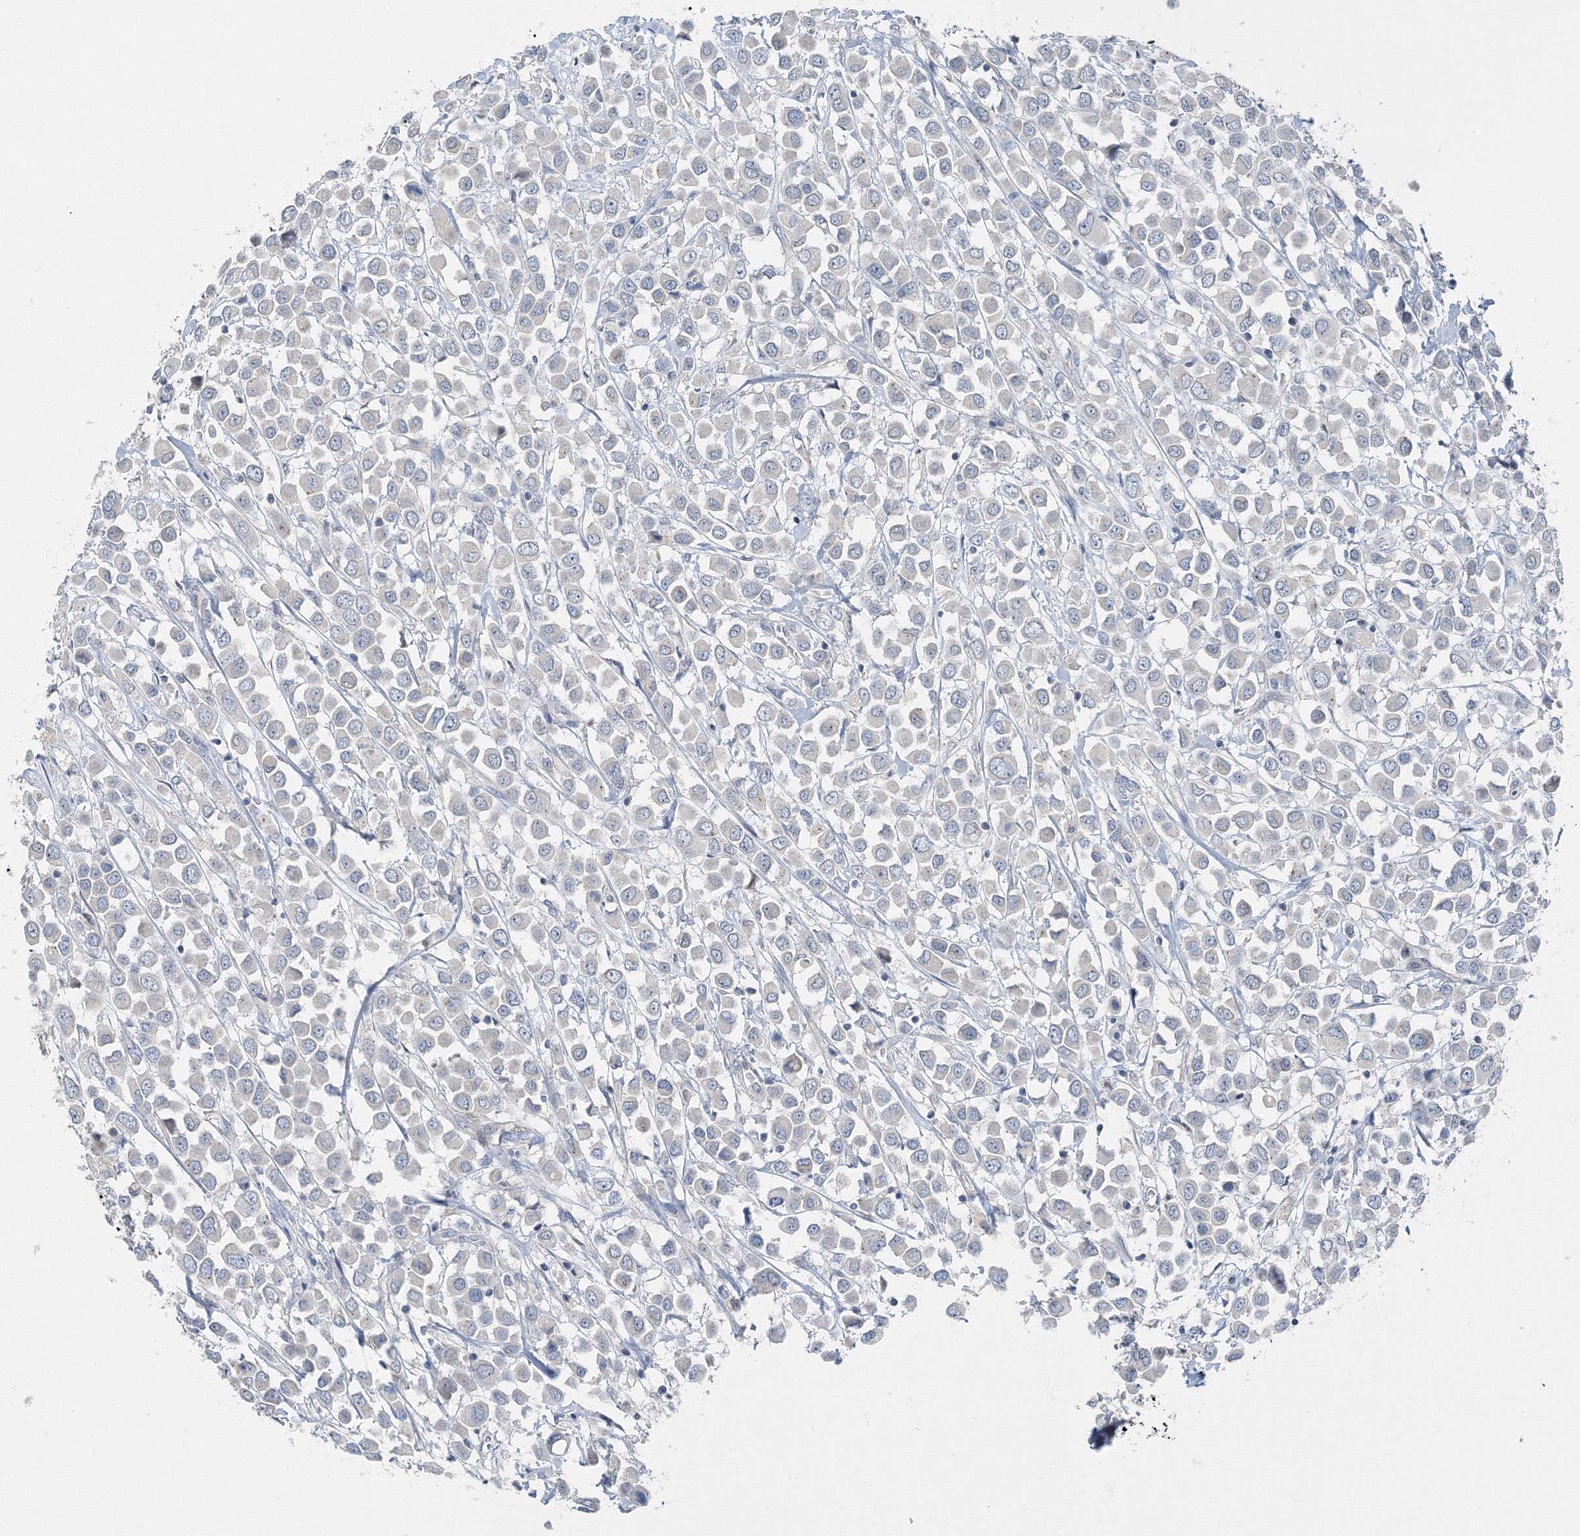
{"staining": {"intensity": "negative", "quantity": "none", "location": "none"}, "tissue": "breast cancer", "cell_type": "Tumor cells", "image_type": "cancer", "snomed": [{"axis": "morphology", "description": "Duct carcinoma"}, {"axis": "topography", "description": "Breast"}], "caption": "The micrograph shows no staining of tumor cells in breast cancer (infiltrating ductal carcinoma). (DAB immunohistochemistry visualized using brightfield microscopy, high magnification).", "gene": "AASDH", "patient": {"sex": "female", "age": 61}}